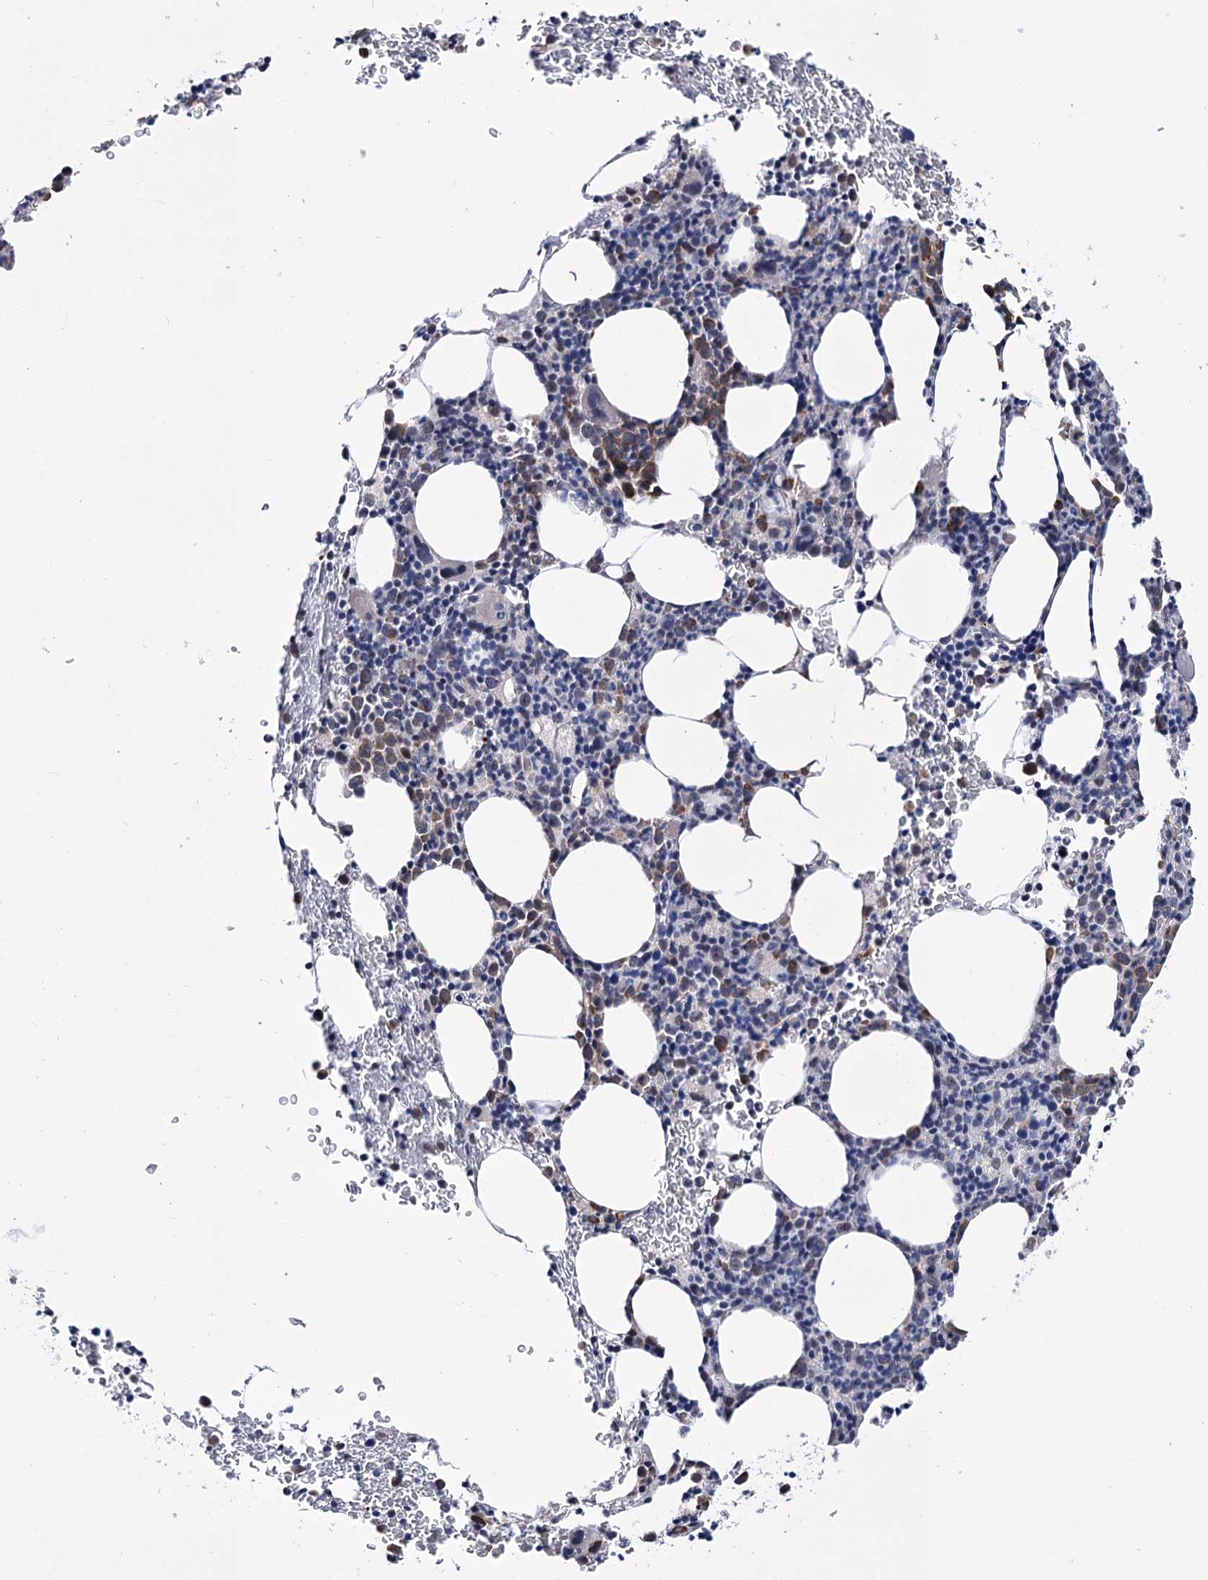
{"staining": {"intensity": "moderate", "quantity": "25%-75%", "location": "cytoplasmic/membranous"}, "tissue": "bone marrow", "cell_type": "Hematopoietic cells", "image_type": "normal", "snomed": [{"axis": "morphology", "description": "Normal tissue, NOS"}, {"axis": "topography", "description": "Bone marrow"}], "caption": "Immunohistochemical staining of unremarkable human bone marrow reveals 25%-75% levels of moderate cytoplasmic/membranous protein expression in about 25%-75% of hematopoietic cells.", "gene": "PPRC1", "patient": {"sex": "male", "age": 79}}